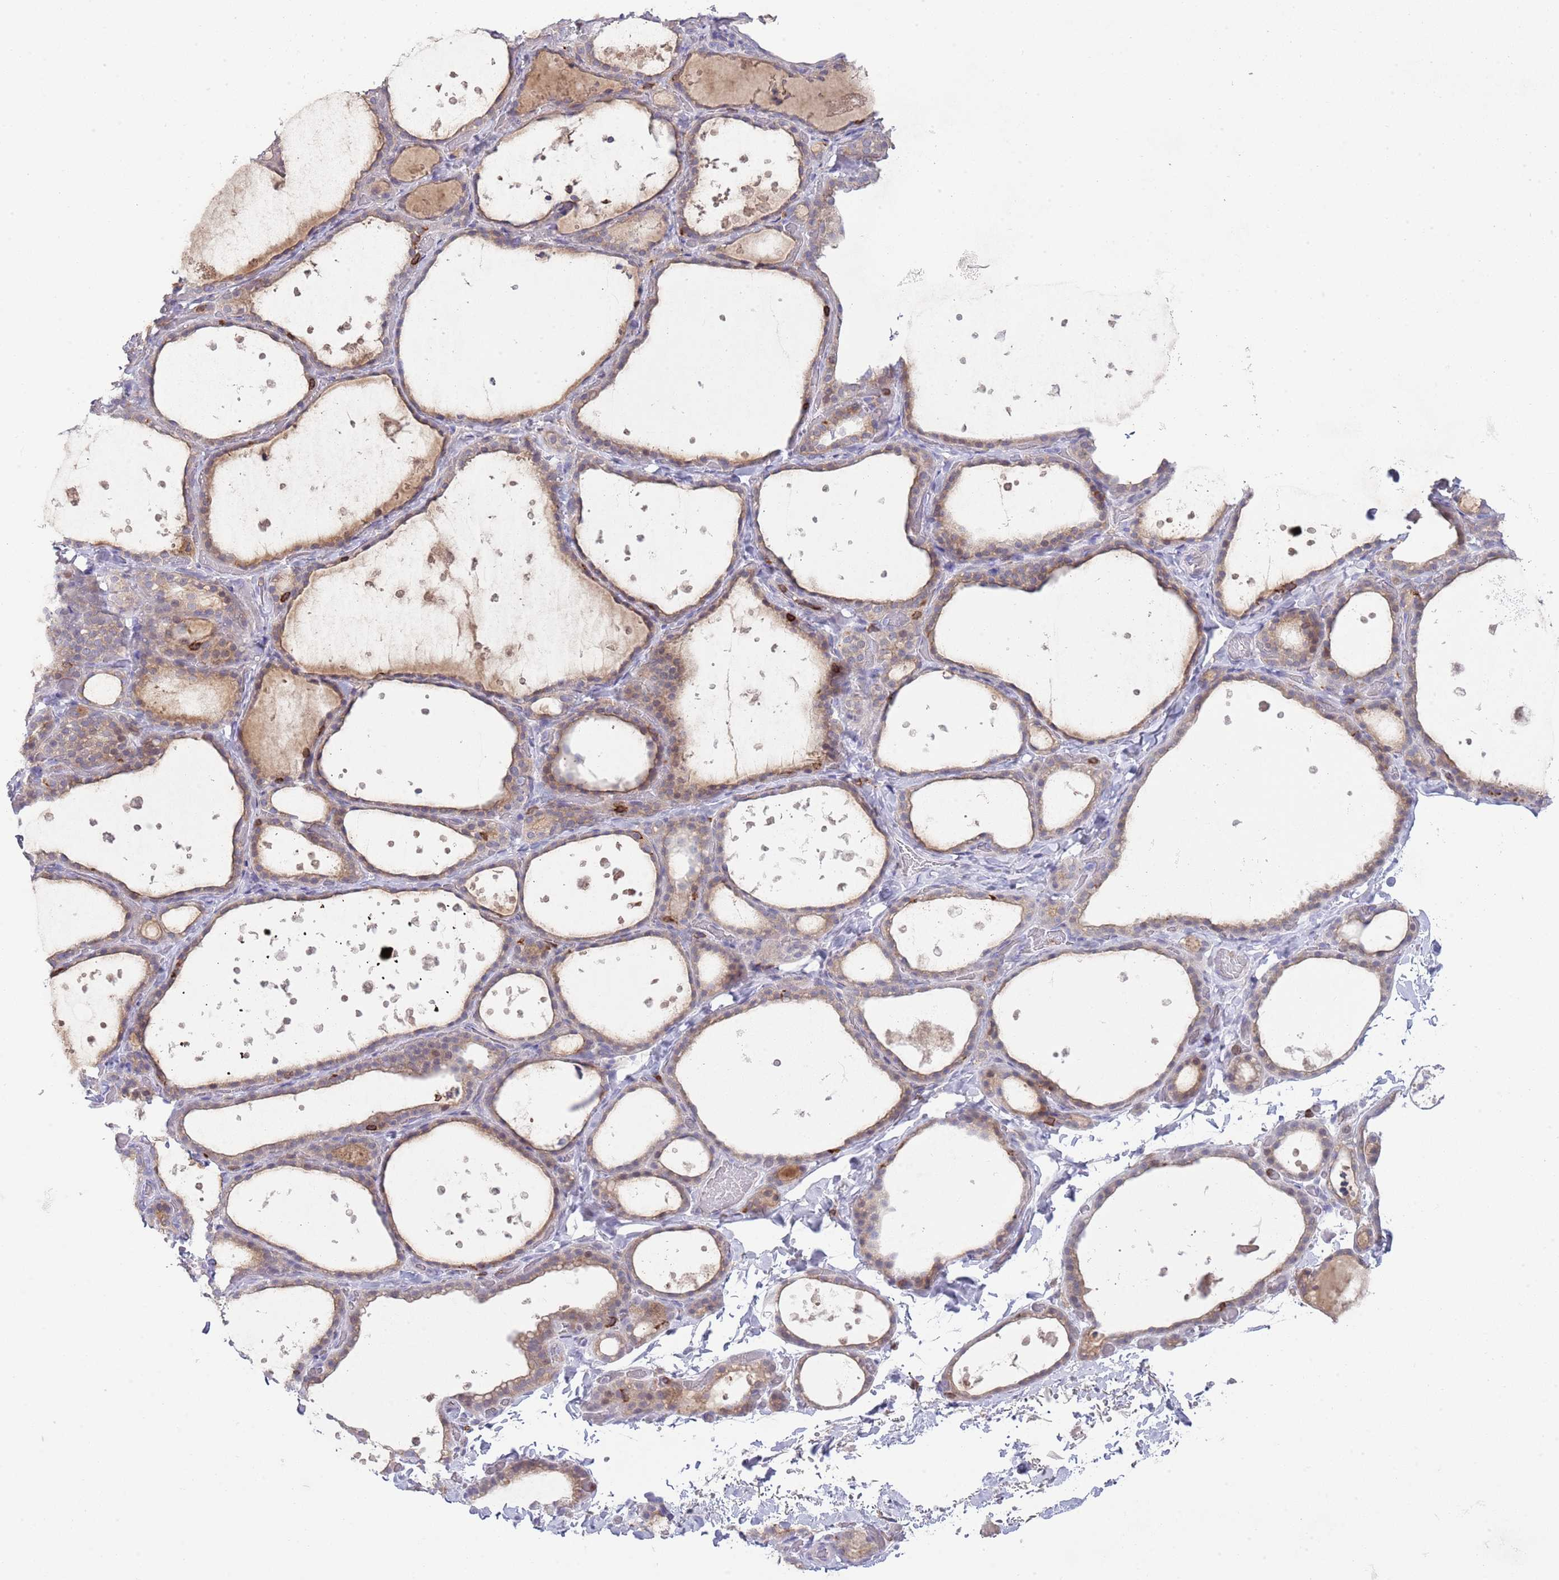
{"staining": {"intensity": "weak", "quantity": ">75%", "location": "cytoplasmic/membranous"}, "tissue": "thyroid gland", "cell_type": "Glandular cells", "image_type": "normal", "snomed": [{"axis": "morphology", "description": "Normal tissue, NOS"}, {"axis": "topography", "description": "Thyroid gland"}], "caption": "Thyroid gland stained with DAB immunohistochemistry (IHC) reveals low levels of weak cytoplasmic/membranous positivity in approximately >75% of glandular cells. (Brightfield microscopy of DAB IHC at high magnification).", "gene": "LPXN", "patient": {"sex": "female", "age": 44}}